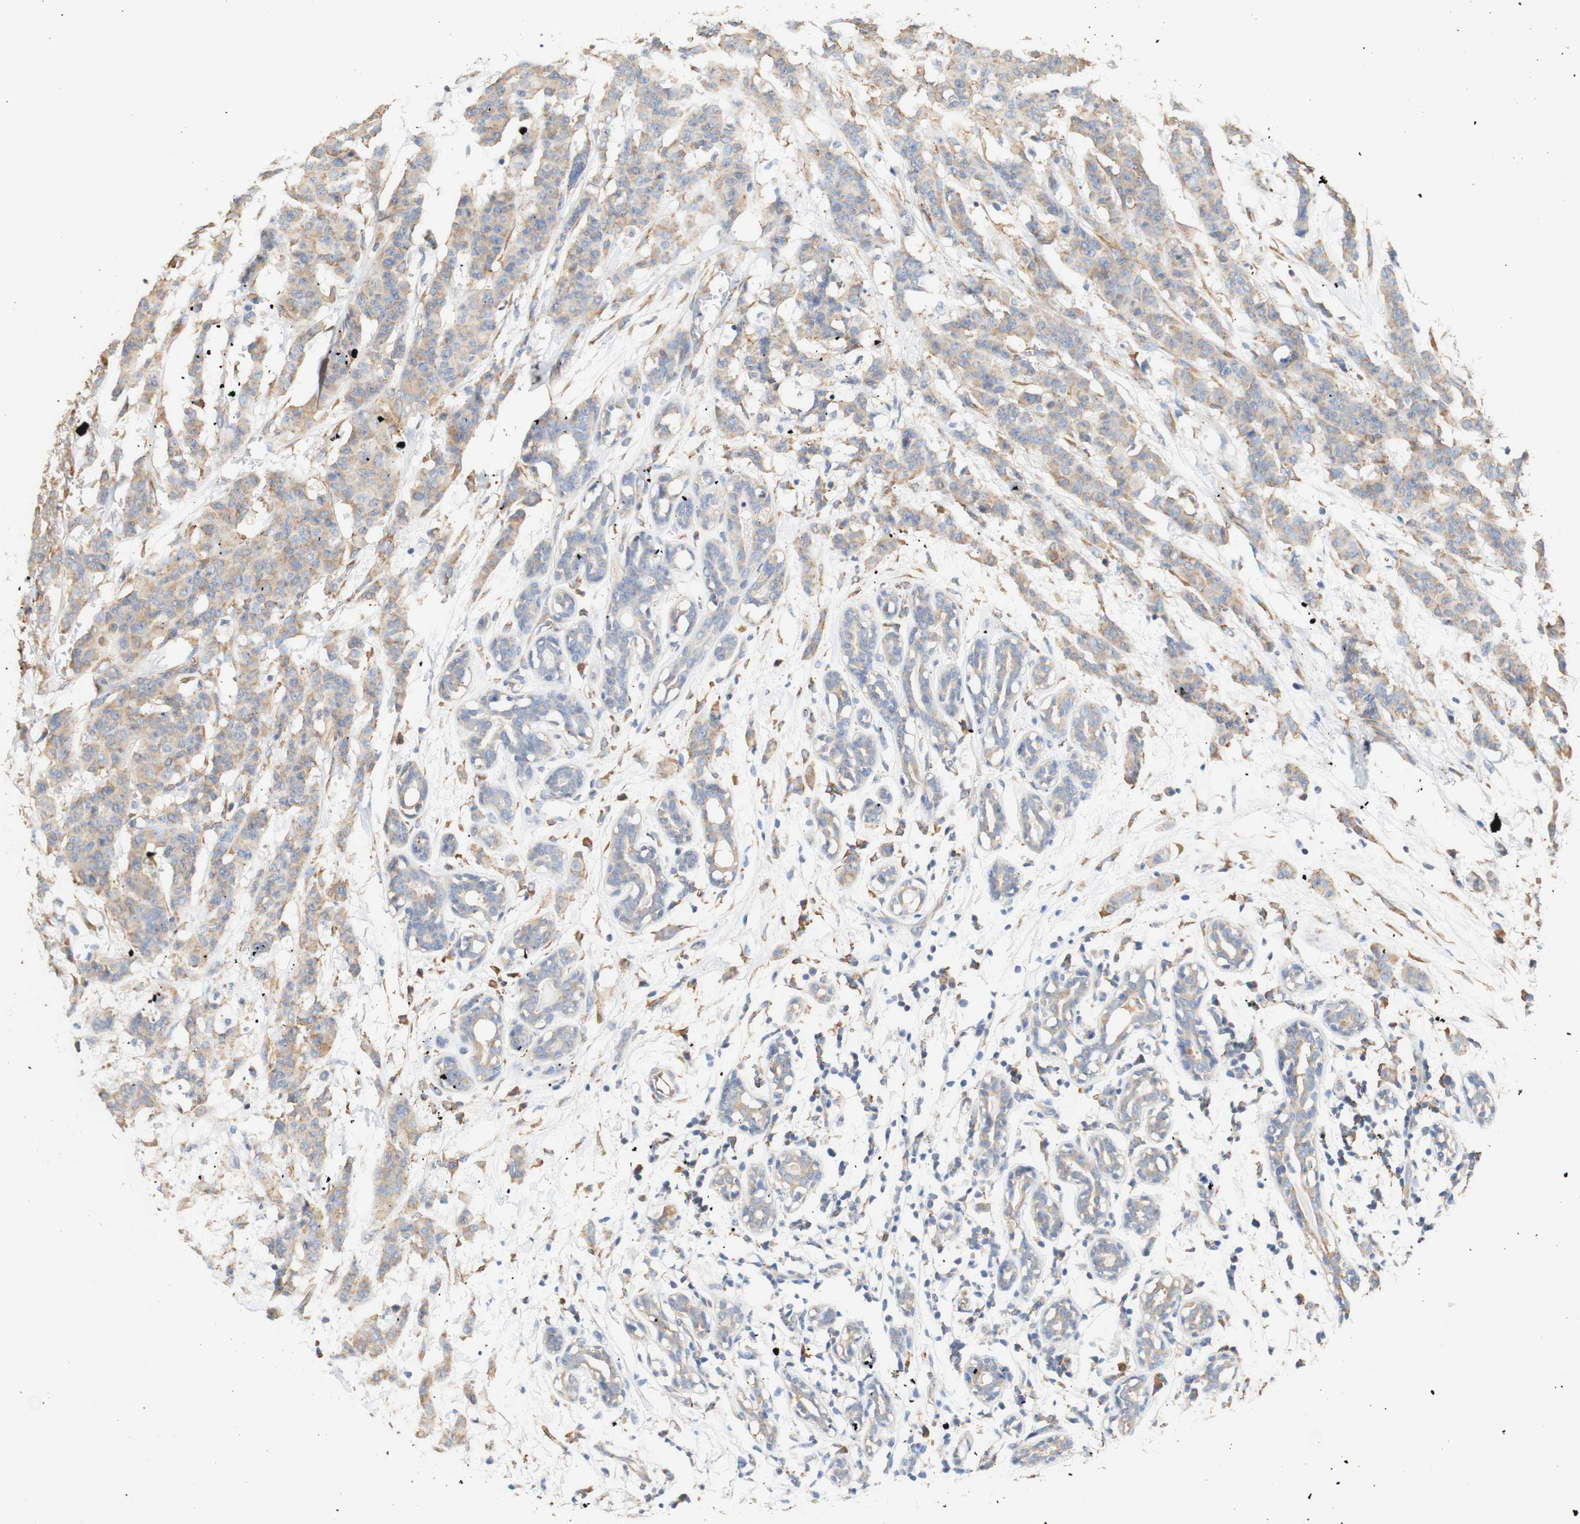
{"staining": {"intensity": "weak", "quantity": ">75%", "location": "cytoplasmic/membranous"}, "tissue": "breast cancer", "cell_type": "Tumor cells", "image_type": "cancer", "snomed": [{"axis": "morphology", "description": "Normal tissue, NOS"}, {"axis": "morphology", "description": "Duct carcinoma"}, {"axis": "topography", "description": "Breast"}], "caption": "Immunohistochemistry image of human breast intraductal carcinoma stained for a protein (brown), which shows low levels of weak cytoplasmic/membranous expression in approximately >75% of tumor cells.", "gene": "EIF2AK4", "patient": {"sex": "female", "age": 40}}